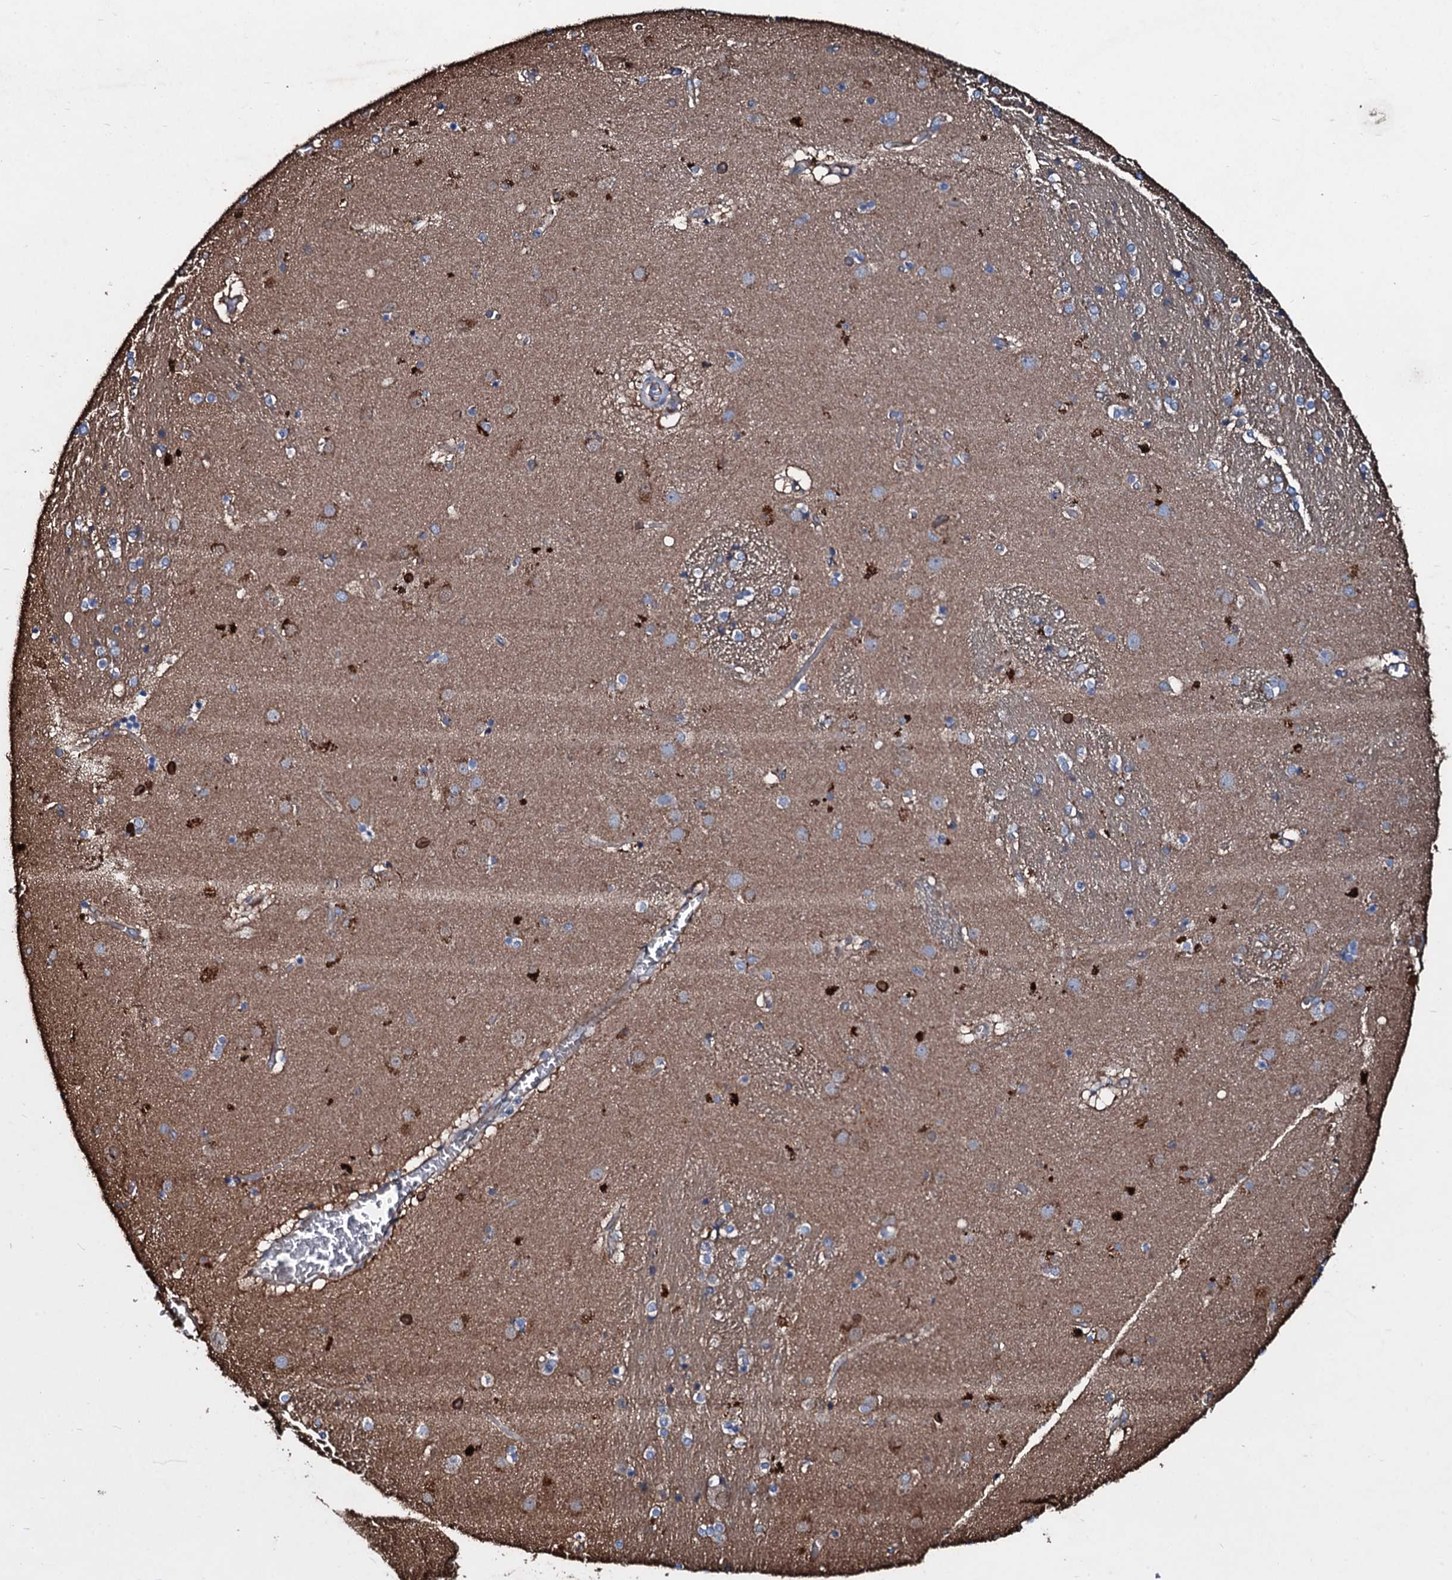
{"staining": {"intensity": "weak", "quantity": "<25%", "location": "cytoplasmic/membranous"}, "tissue": "caudate", "cell_type": "Glial cells", "image_type": "normal", "snomed": [{"axis": "morphology", "description": "Normal tissue, NOS"}, {"axis": "topography", "description": "Lateral ventricle wall"}], "caption": "Human caudate stained for a protein using IHC reveals no staining in glial cells.", "gene": "DMAC2", "patient": {"sex": "male", "age": 70}}